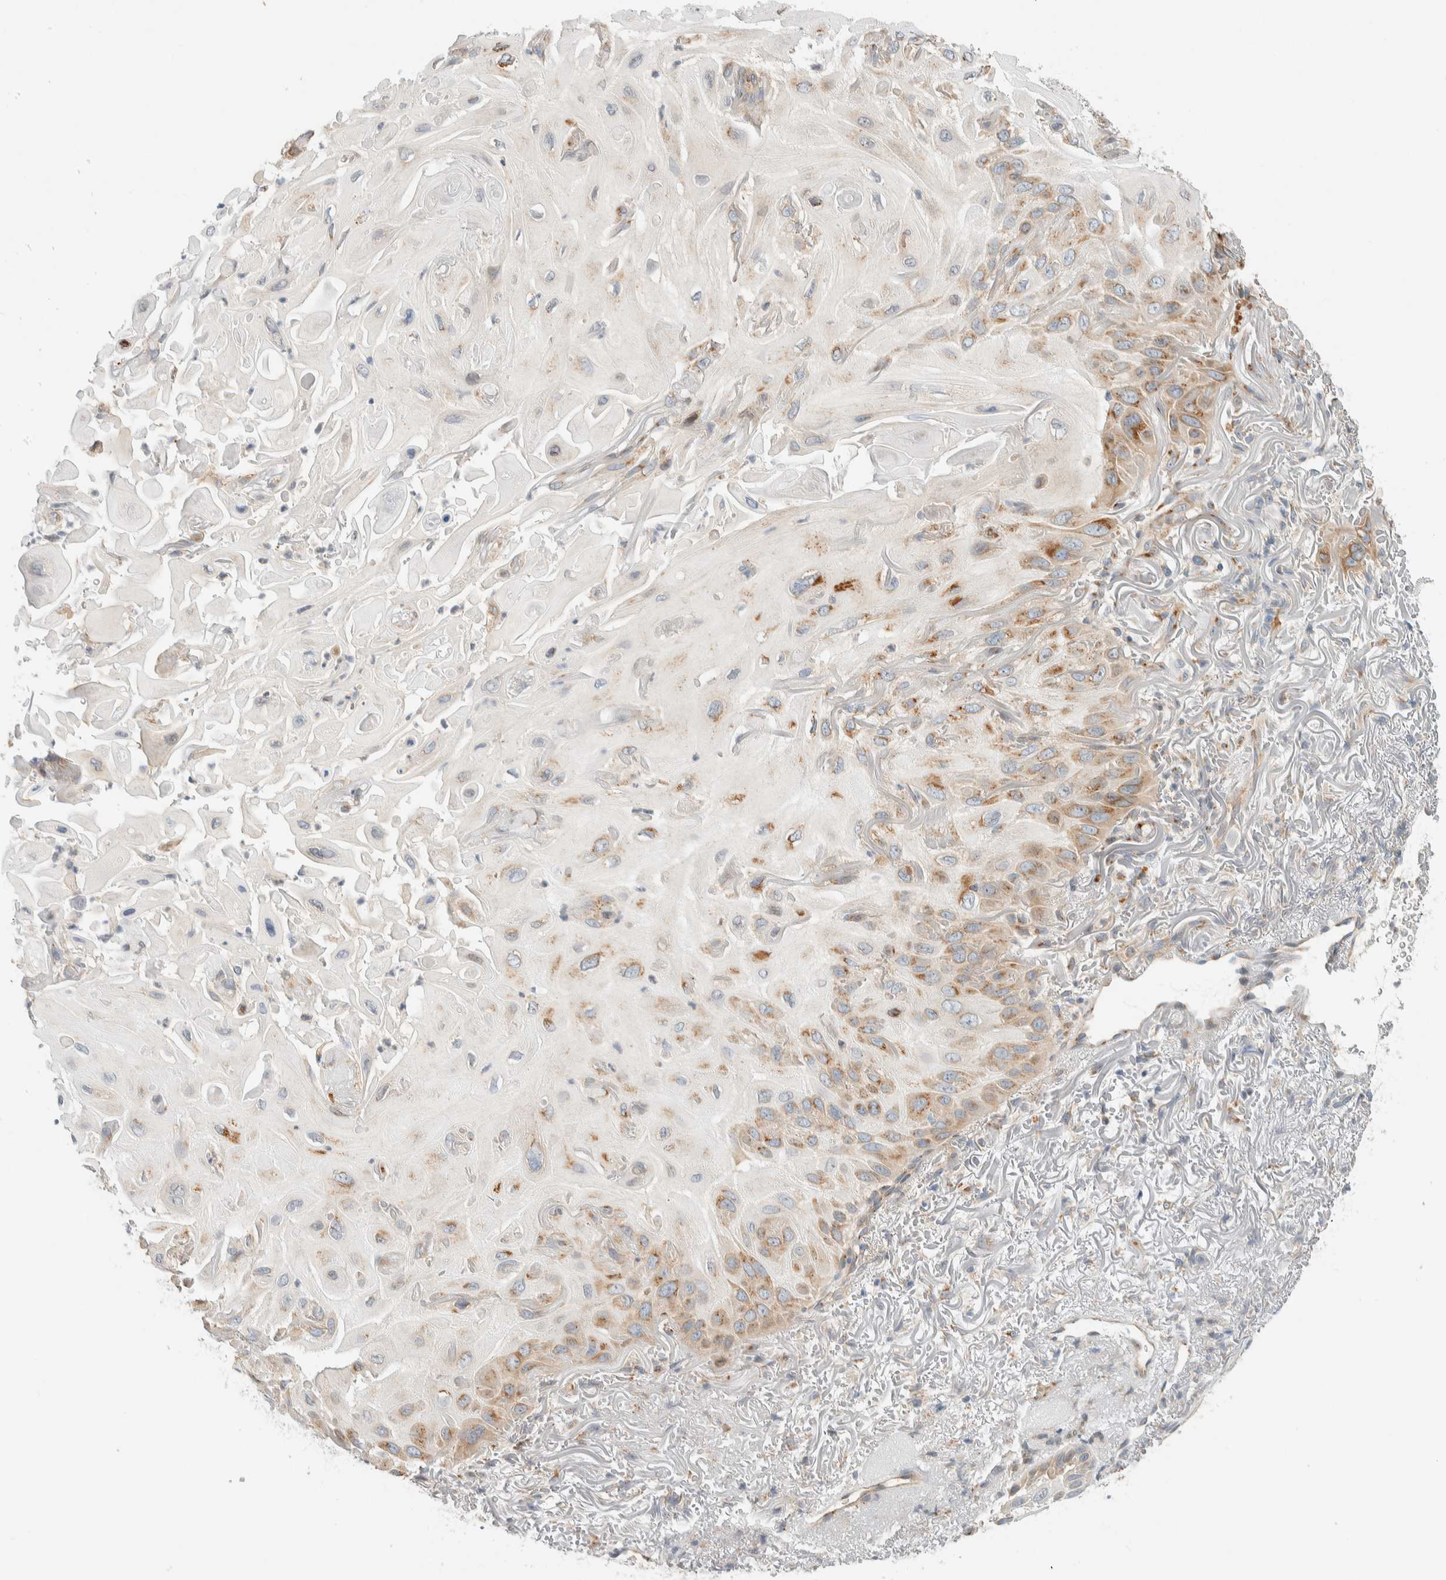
{"staining": {"intensity": "moderate", "quantity": "25%-75%", "location": "cytoplasmic/membranous"}, "tissue": "skin cancer", "cell_type": "Tumor cells", "image_type": "cancer", "snomed": [{"axis": "morphology", "description": "Squamous cell carcinoma, NOS"}, {"axis": "topography", "description": "Skin"}], "caption": "Immunohistochemistry (DAB) staining of human squamous cell carcinoma (skin) exhibits moderate cytoplasmic/membranous protein expression in approximately 25%-75% of tumor cells. (Stains: DAB in brown, nuclei in blue, Microscopy: brightfield microscopy at high magnification).", "gene": "TMEM184B", "patient": {"sex": "female", "age": 77}}